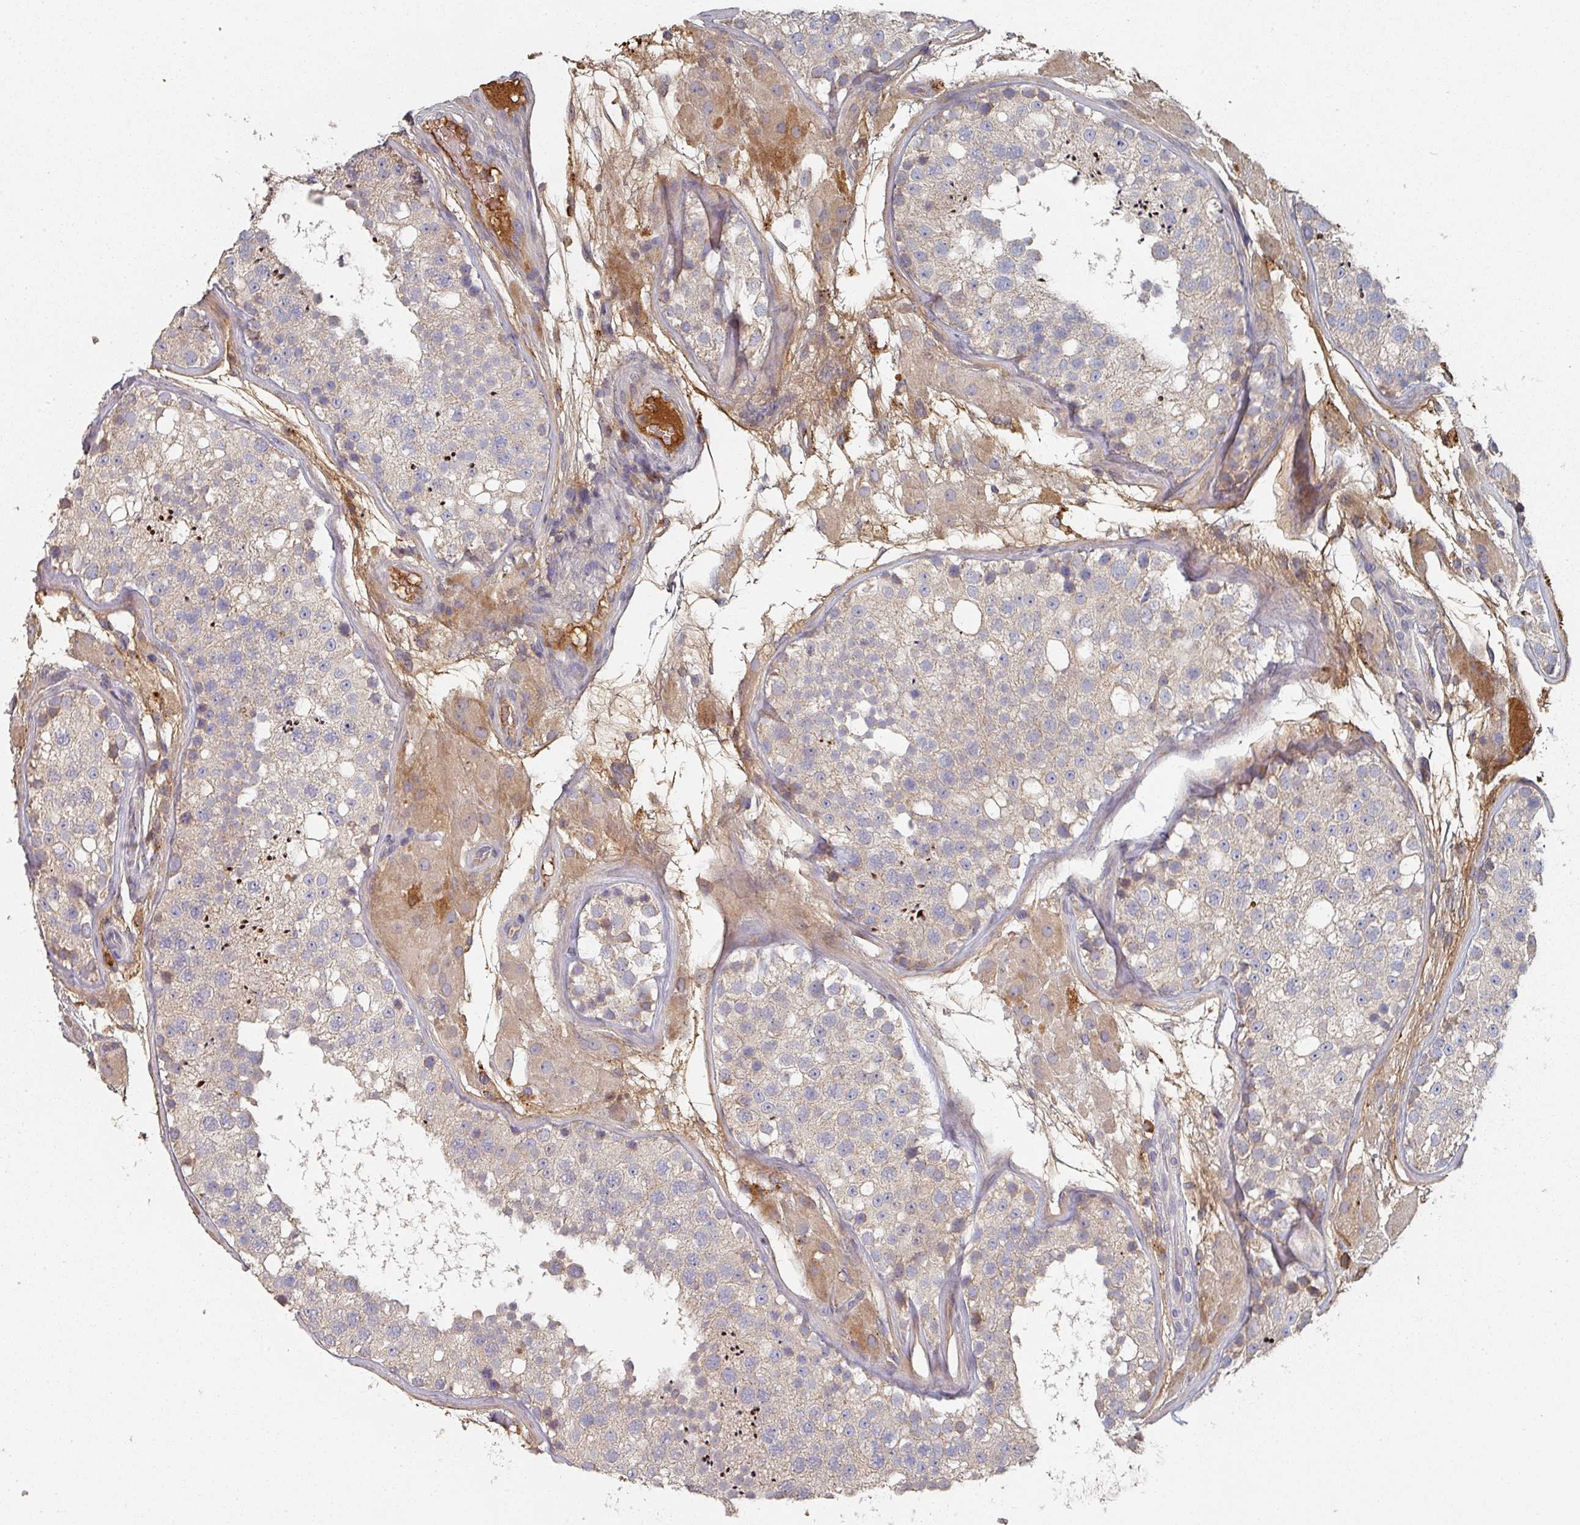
{"staining": {"intensity": "weak", "quantity": "25%-75%", "location": "cytoplasmic/membranous"}, "tissue": "testis", "cell_type": "Cells in seminiferous ducts", "image_type": "normal", "snomed": [{"axis": "morphology", "description": "Normal tissue, NOS"}, {"axis": "topography", "description": "Testis"}], "caption": "This histopathology image reveals immunohistochemistry (IHC) staining of benign human testis, with low weak cytoplasmic/membranous staining in about 25%-75% of cells in seminiferous ducts.", "gene": "ENSG00000249773", "patient": {"sex": "male", "age": 26}}